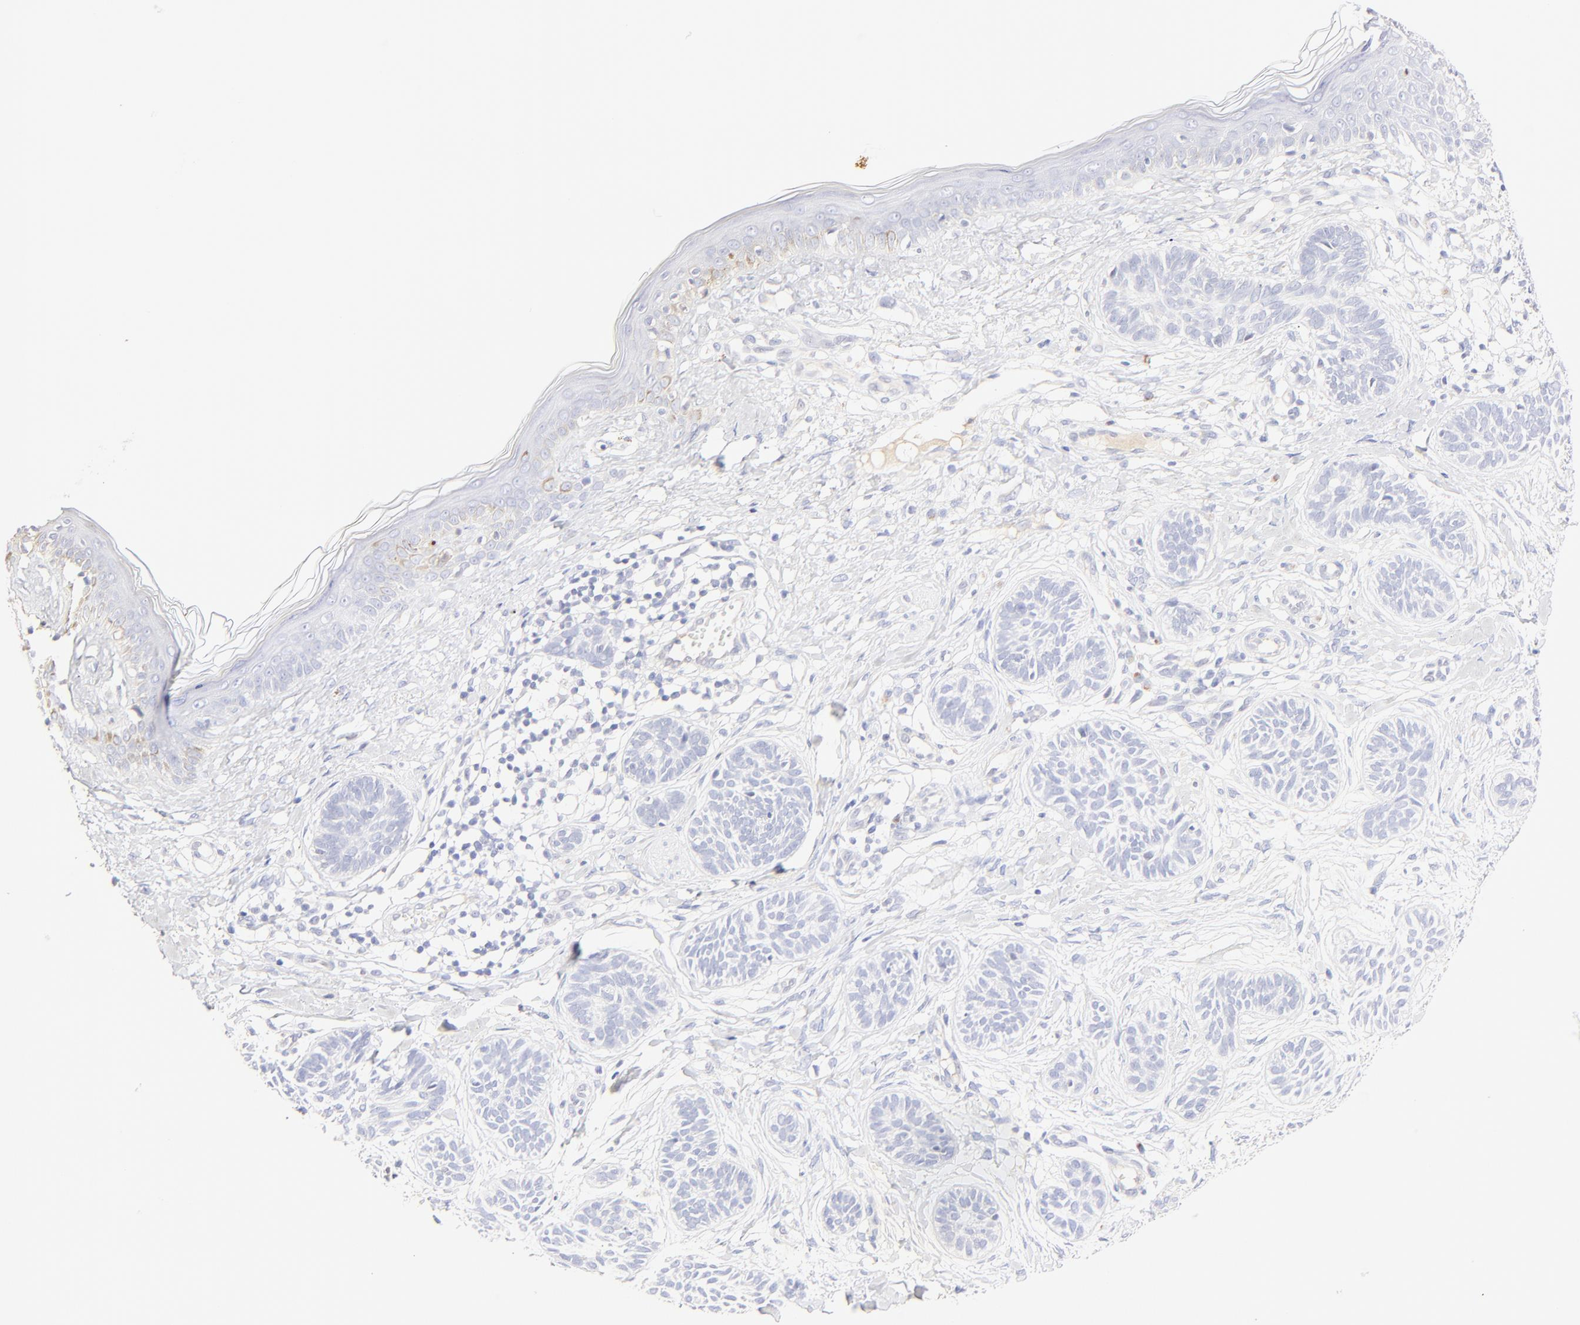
{"staining": {"intensity": "negative", "quantity": "none", "location": "none"}, "tissue": "skin cancer", "cell_type": "Tumor cells", "image_type": "cancer", "snomed": [{"axis": "morphology", "description": "Normal tissue, NOS"}, {"axis": "morphology", "description": "Basal cell carcinoma"}, {"axis": "topography", "description": "Skin"}], "caption": "IHC of skin cancer displays no positivity in tumor cells.", "gene": "ASB9", "patient": {"sex": "male", "age": 63}}